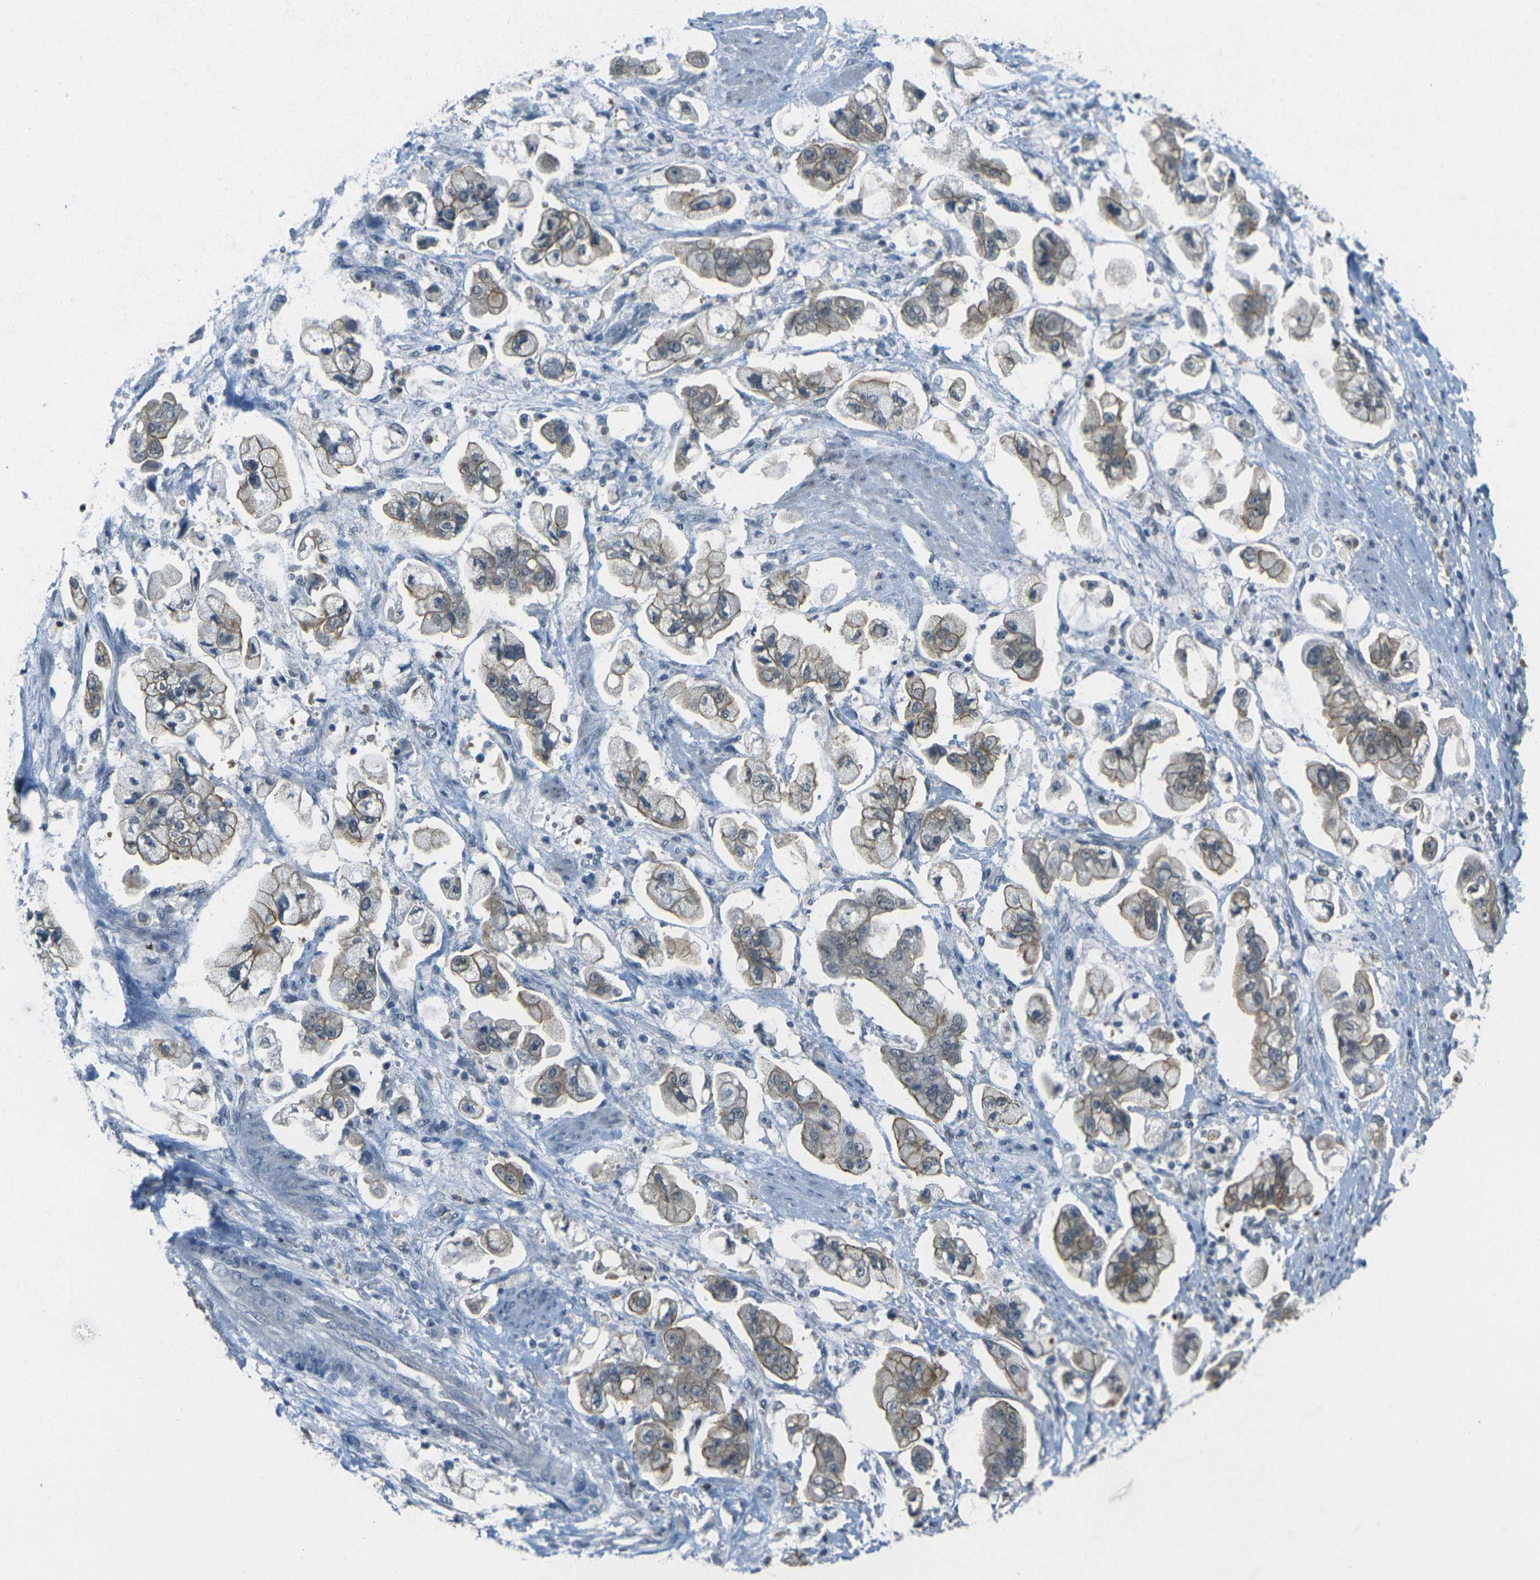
{"staining": {"intensity": "moderate", "quantity": ">75%", "location": "cytoplasmic/membranous"}, "tissue": "stomach cancer", "cell_type": "Tumor cells", "image_type": "cancer", "snomed": [{"axis": "morphology", "description": "Adenocarcinoma, NOS"}, {"axis": "topography", "description": "Stomach"}], "caption": "Stomach adenocarcinoma stained with immunohistochemistry exhibits moderate cytoplasmic/membranous positivity in about >75% of tumor cells.", "gene": "SPTBN2", "patient": {"sex": "male", "age": 62}}